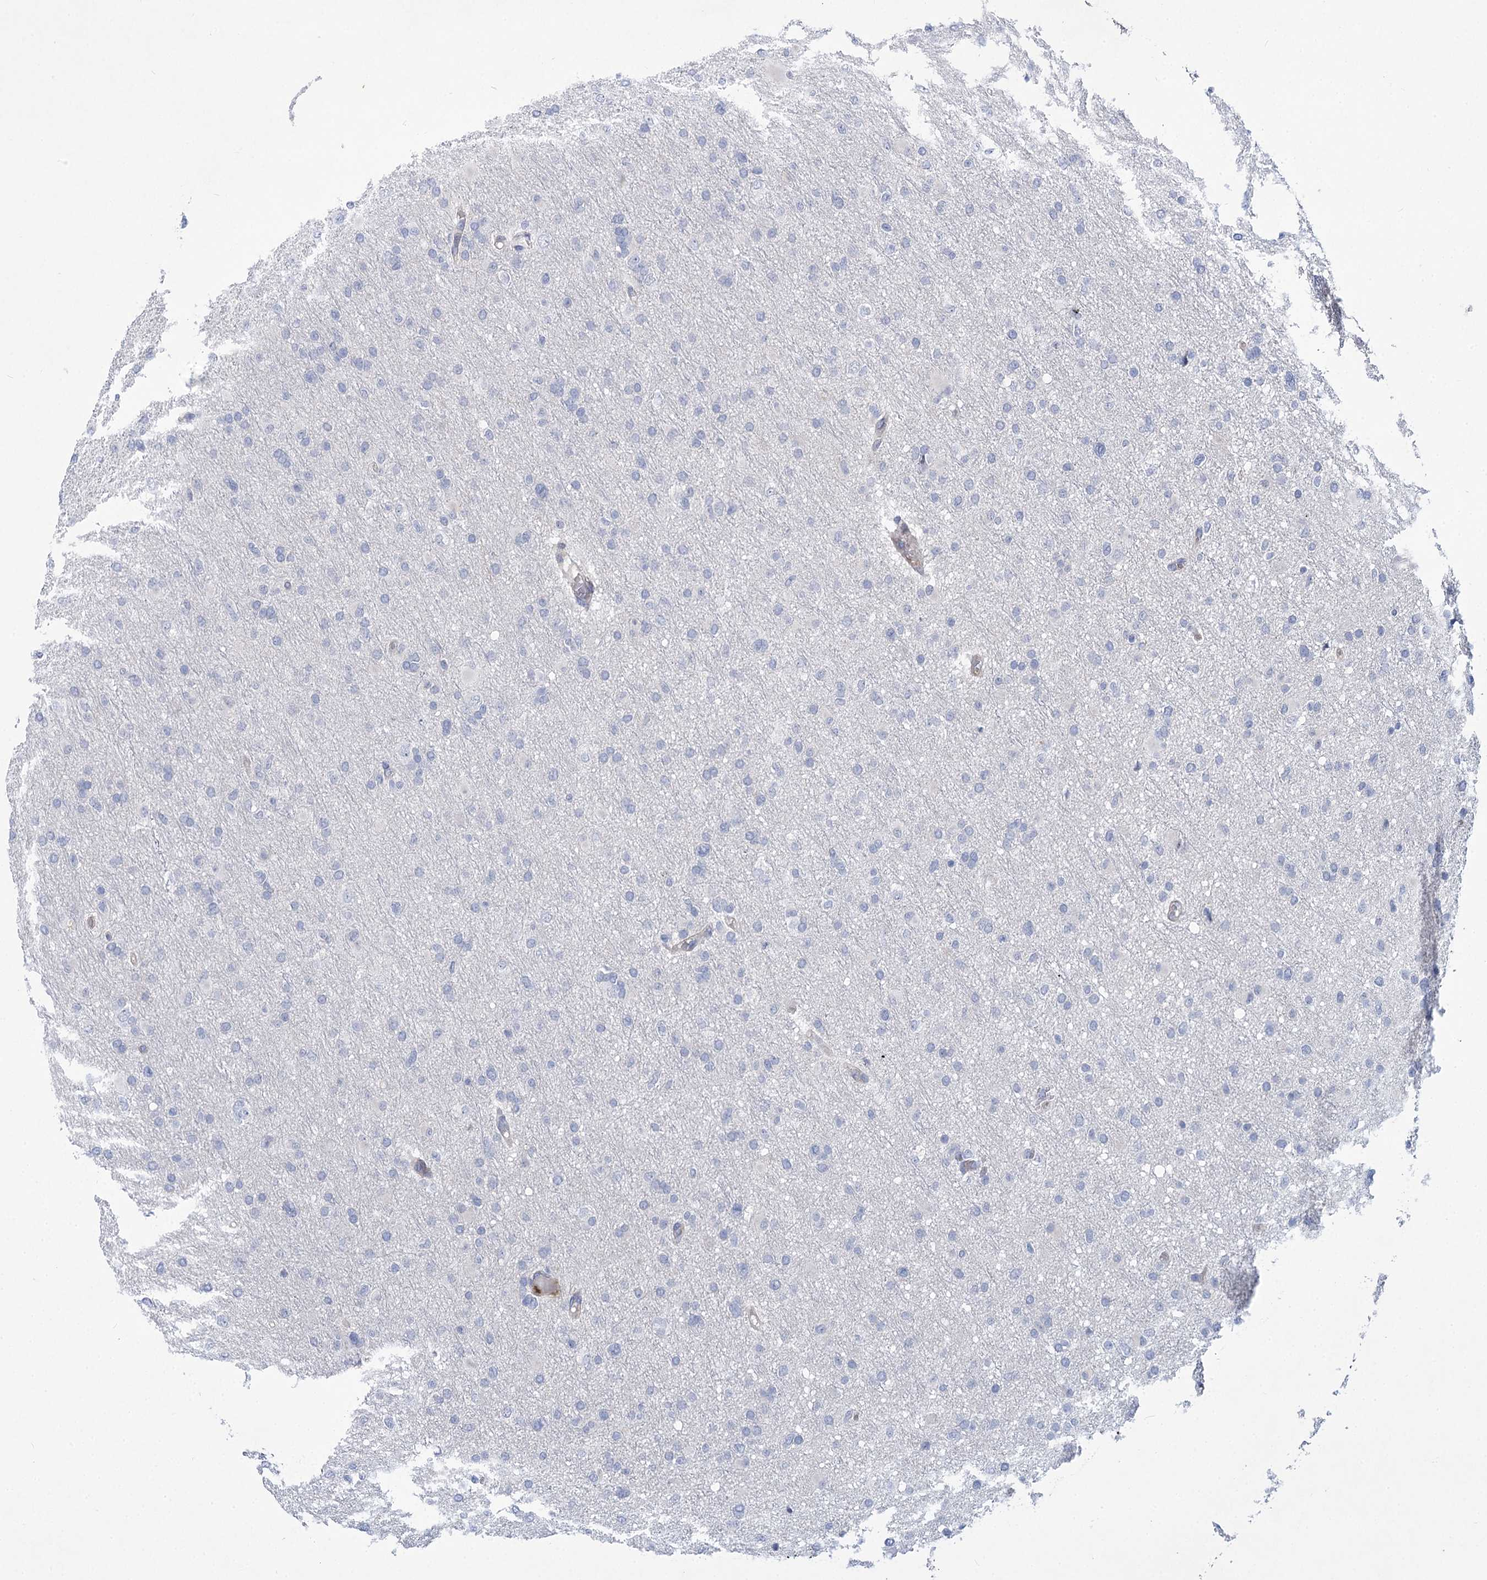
{"staining": {"intensity": "negative", "quantity": "none", "location": "none"}, "tissue": "glioma", "cell_type": "Tumor cells", "image_type": "cancer", "snomed": [{"axis": "morphology", "description": "Glioma, malignant, High grade"}, {"axis": "topography", "description": "Cerebral cortex"}], "caption": "Immunohistochemical staining of glioma shows no significant positivity in tumor cells.", "gene": "THAP6", "patient": {"sex": "female", "age": 36}}